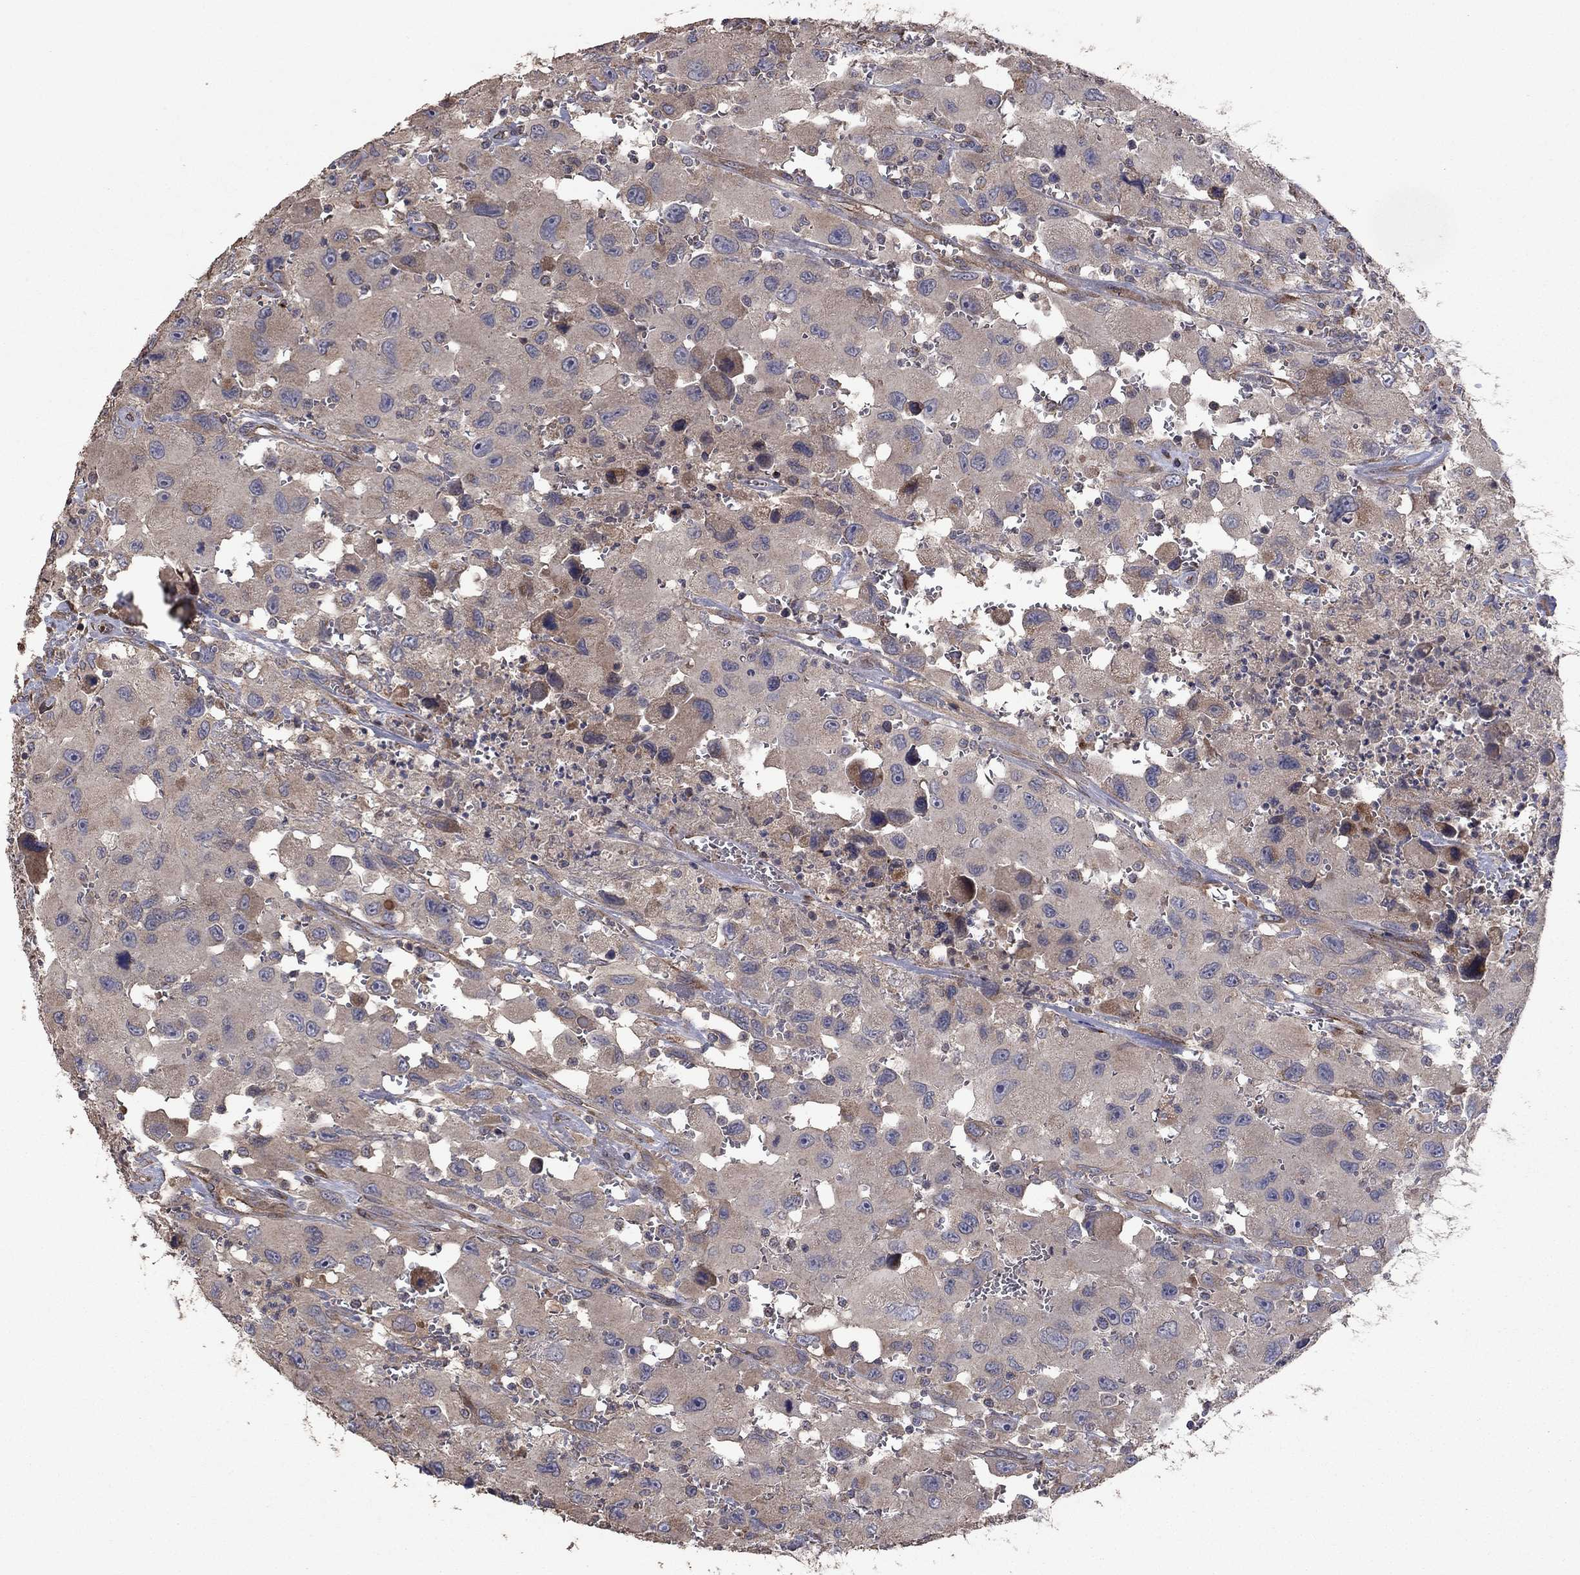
{"staining": {"intensity": "negative", "quantity": "none", "location": "none"}, "tissue": "head and neck cancer", "cell_type": "Tumor cells", "image_type": "cancer", "snomed": [{"axis": "morphology", "description": "Squamous cell carcinoma, NOS"}, {"axis": "morphology", "description": "Squamous cell carcinoma, metastatic, NOS"}, {"axis": "topography", "description": "Oral tissue"}, {"axis": "topography", "description": "Head-Neck"}], "caption": "Micrograph shows no protein expression in tumor cells of head and neck cancer tissue.", "gene": "FLT4", "patient": {"sex": "female", "age": 85}}